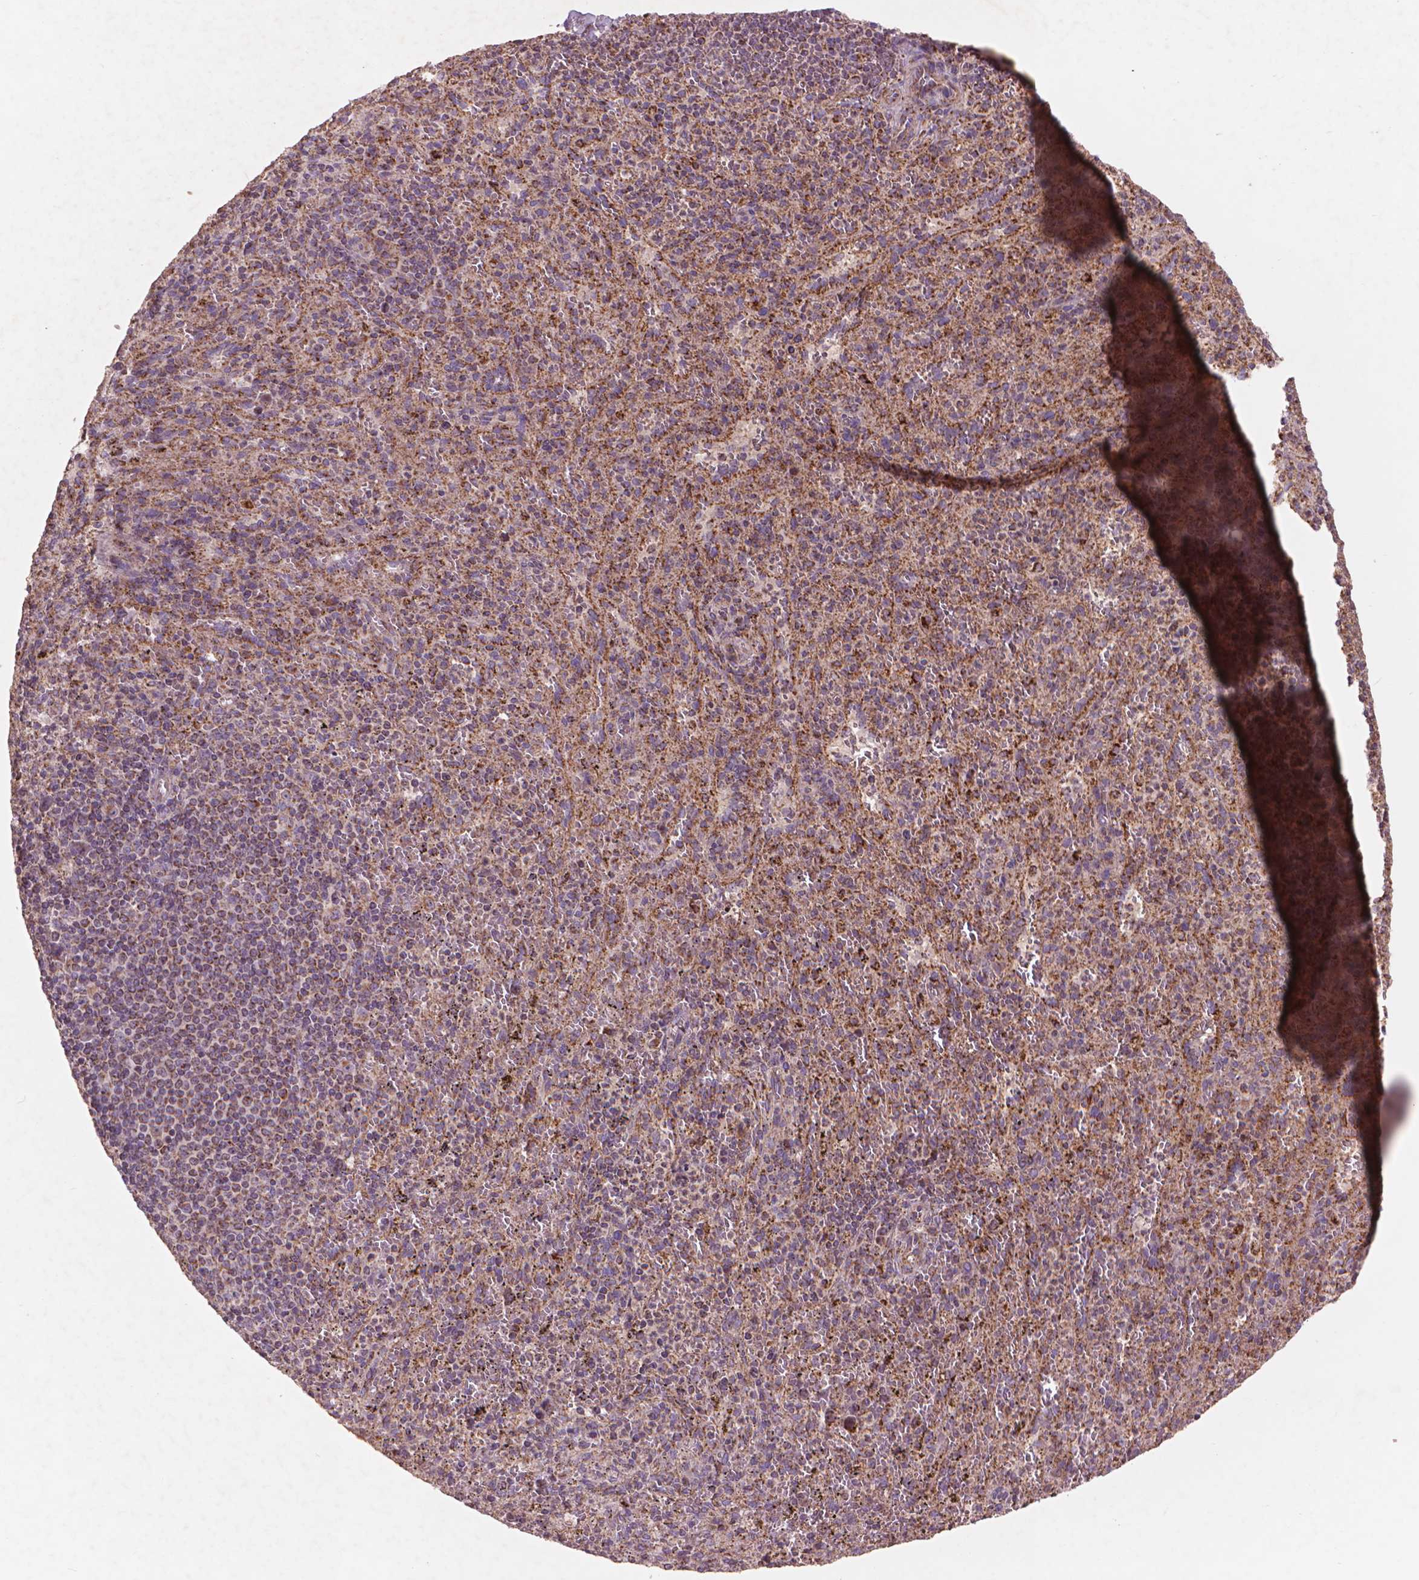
{"staining": {"intensity": "weak", "quantity": "25%-75%", "location": "cytoplasmic/membranous"}, "tissue": "spleen", "cell_type": "Cells in red pulp", "image_type": "normal", "snomed": [{"axis": "morphology", "description": "Normal tissue, NOS"}, {"axis": "topography", "description": "Spleen"}], "caption": "Normal spleen was stained to show a protein in brown. There is low levels of weak cytoplasmic/membranous staining in about 25%-75% of cells in red pulp.", "gene": "NLRX1", "patient": {"sex": "male", "age": 57}}